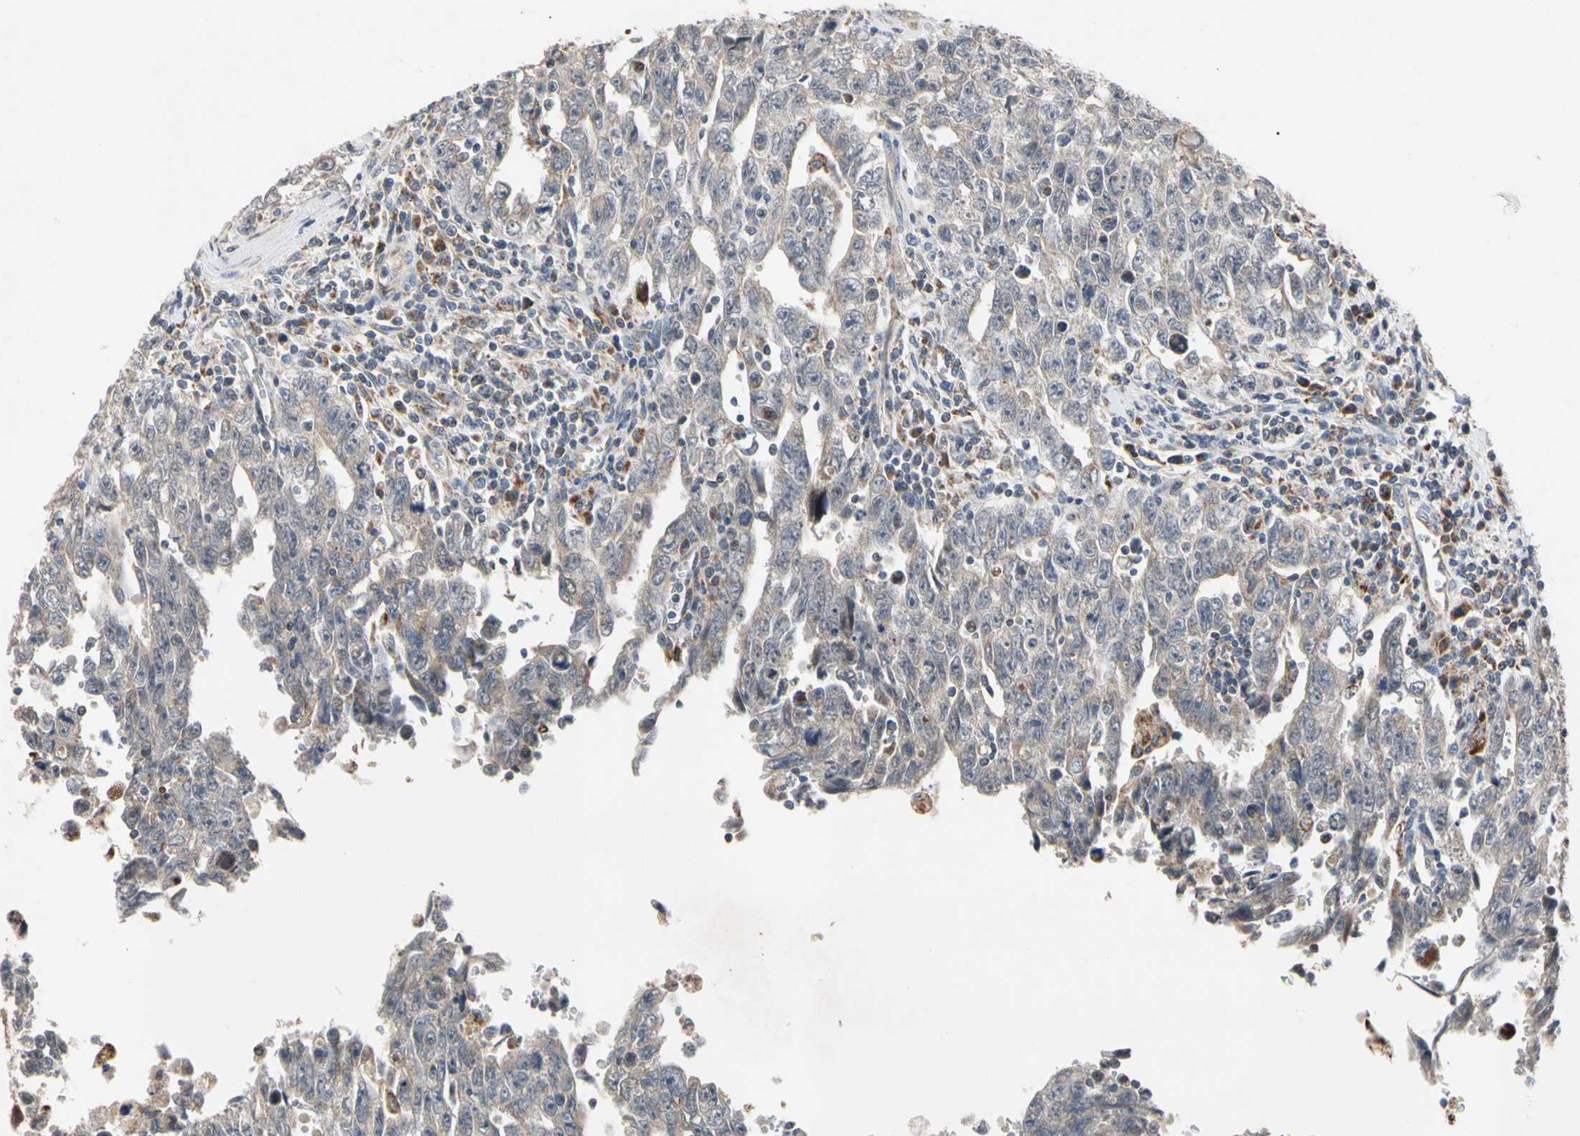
{"staining": {"intensity": "weak", "quantity": ">75%", "location": "cytoplasmic/membranous"}, "tissue": "testis cancer", "cell_type": "Tumor cells", "image_type": "cancer", "snomed": [{"axis": "morphology", "description": "Carcinoma, Embryonal, NOS"}, {"axis": "topography", "description": "Testis"}], "caption": "Tumor cells display low levels of weak cytoplasmic/membranous expression in about >75% of cells in human testis cancer.", "gene": "GPD2", "patient": {"sex": "male", "age": 28}}